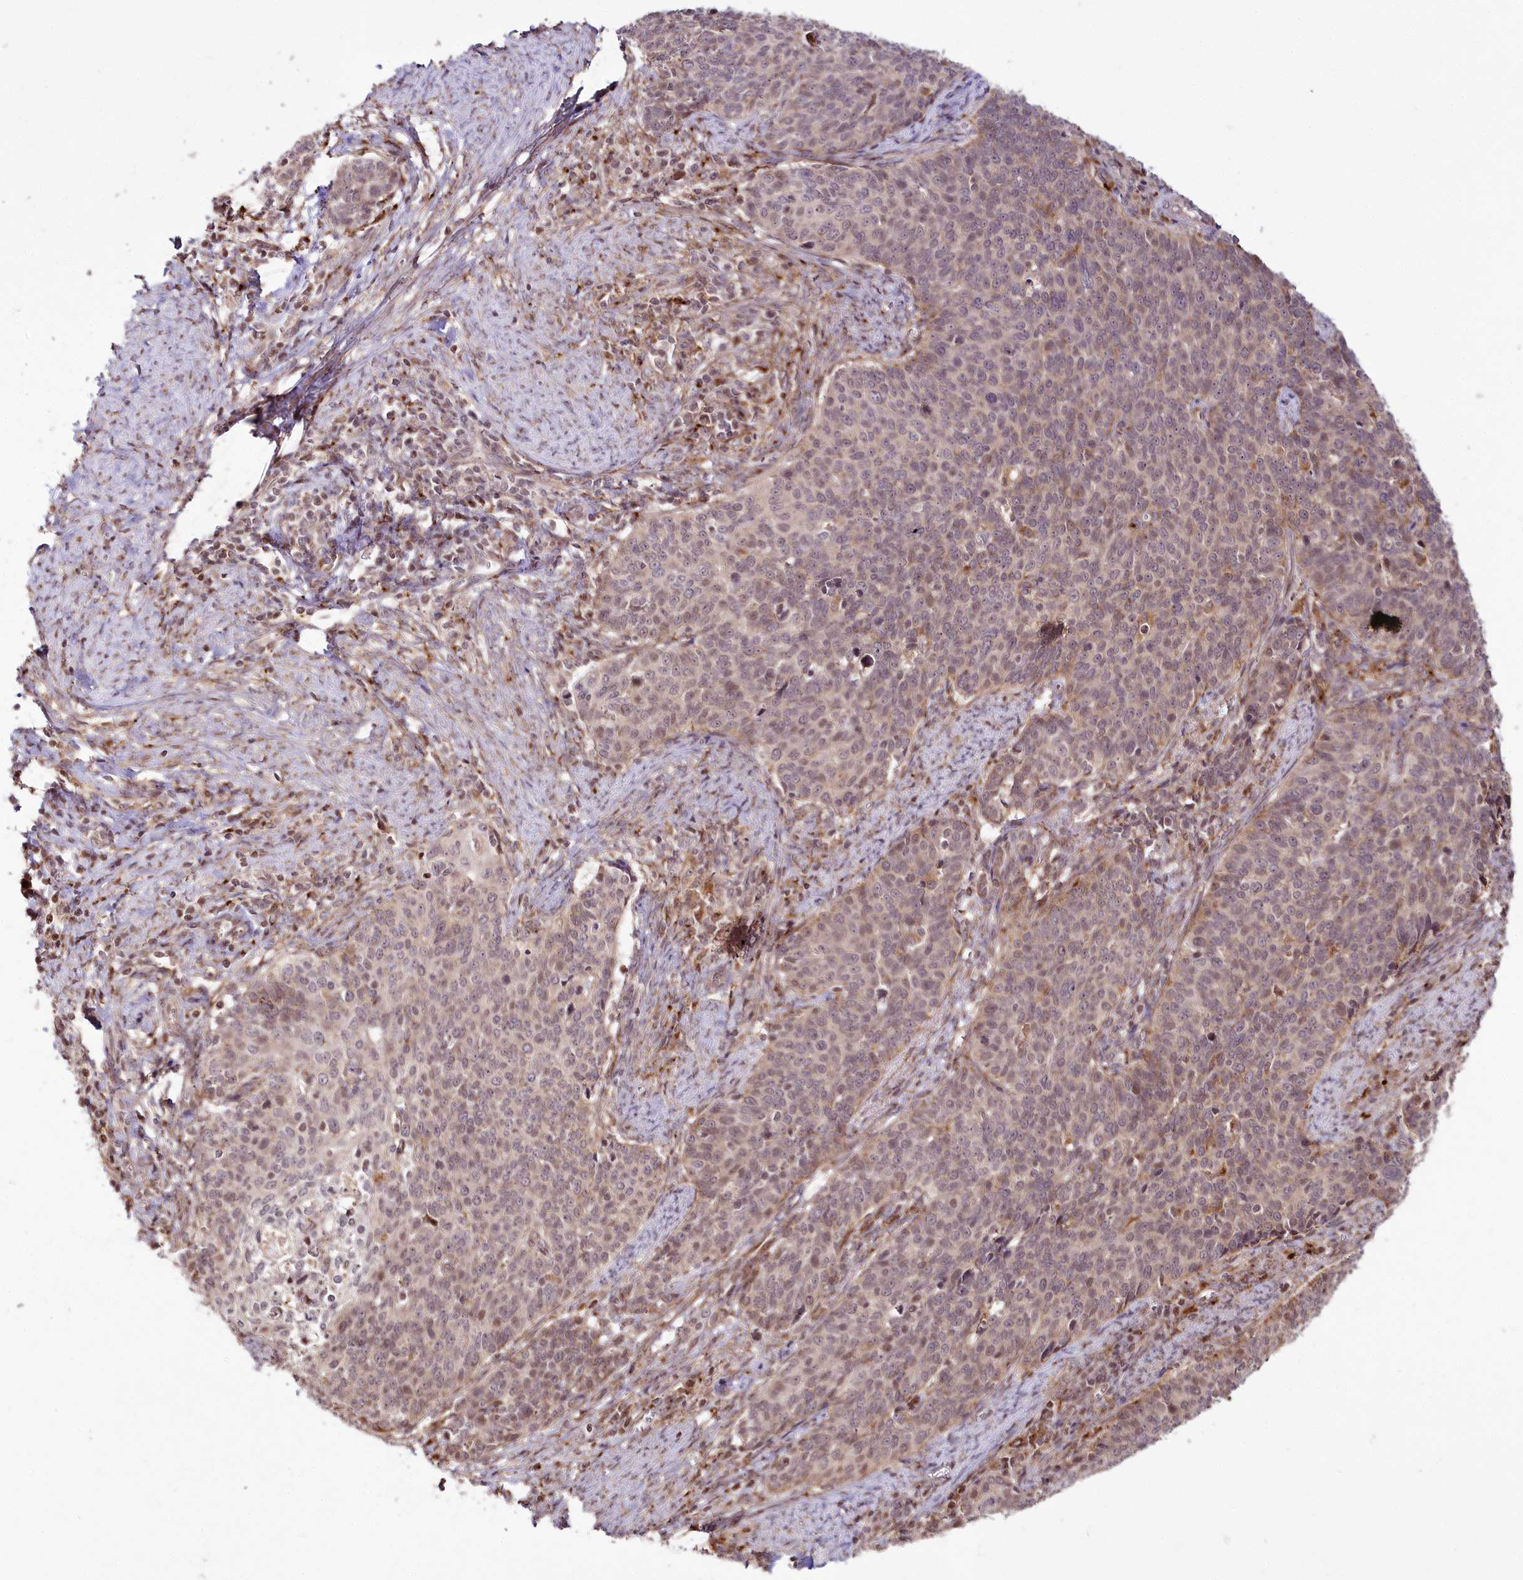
{"staining": {"intensity": "weak", "quantity": "<25%", "location": "nuclear"}, "tissue": "cervical cancer", "cell_type": "Tumor cells", "image_type": "cancer", "snomed": [{"axis": "morphology", "description": "Squamous cell carcinoma, NOS"}, {"axis": "topography", "description": "Cervix"}], "caption": "Immunohistochemistry of cervical squamous cell carcinoma reveals no positivity in tumor cells.", "gene": "HOXC8", "patient": {"sex": "female", "age": 39}}